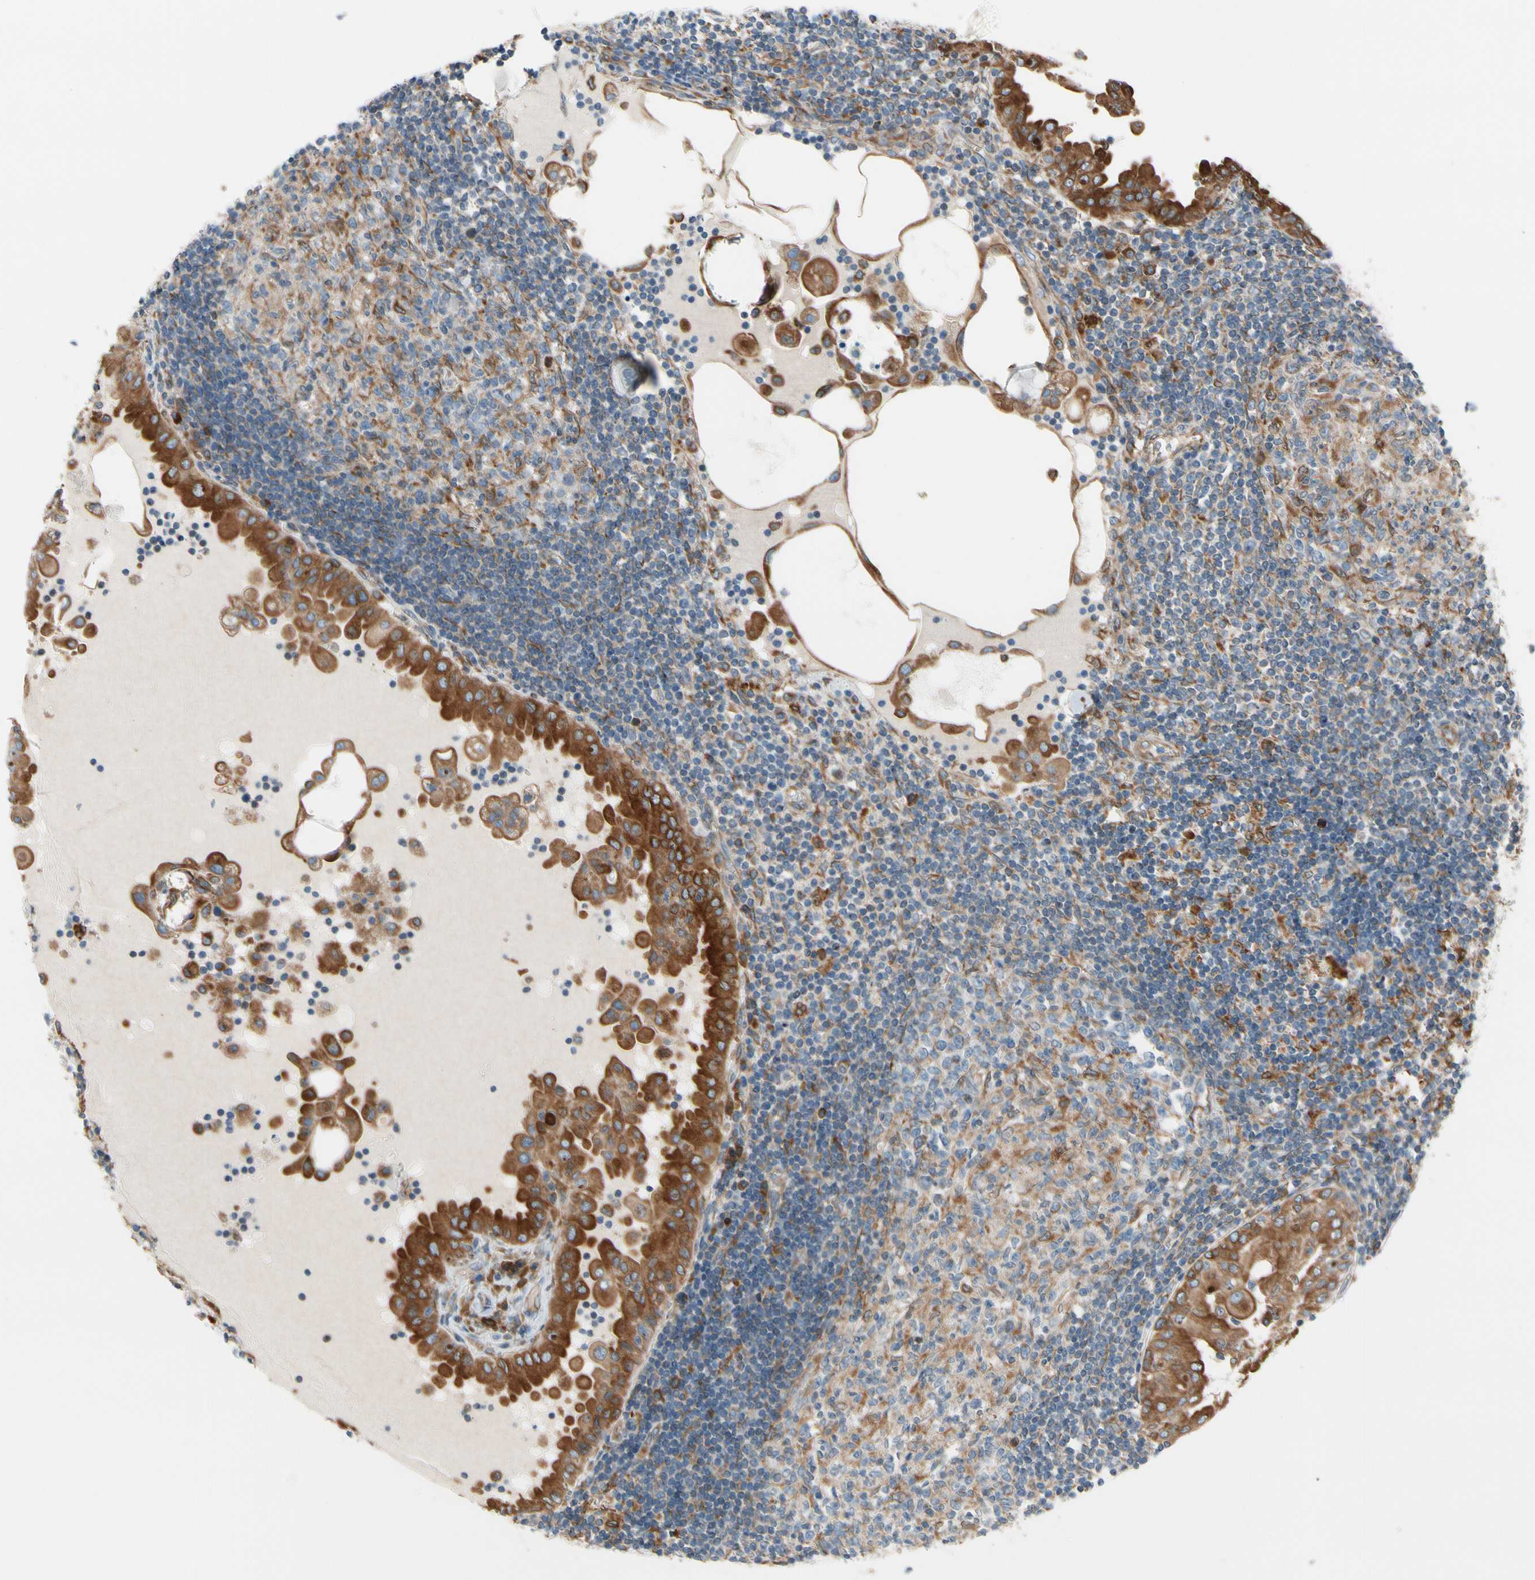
{"staining": {"intensity": "strong", "quantity": ">75%", "location": "cytoplasmic/membranous"}, "tissue": "thyroid cancer", "cell_type": "Tumor cells", "image_type": "cancer", "snomed": [{"axis": "morphology", "description": "Papillary adenocarcinoma, NOS"}, {"axis": "topography", "description": "Thyroid gland"}], "caption": "This is an image of immunohistochemistry (IHC) staining of thyroid cancer (papillary adenocarcinoma), which shows strong staining in the cytoplasmic/membranous of tumor cells.", "gene": "CLCC1", "patient": {"sex": "male", "age": 33}}